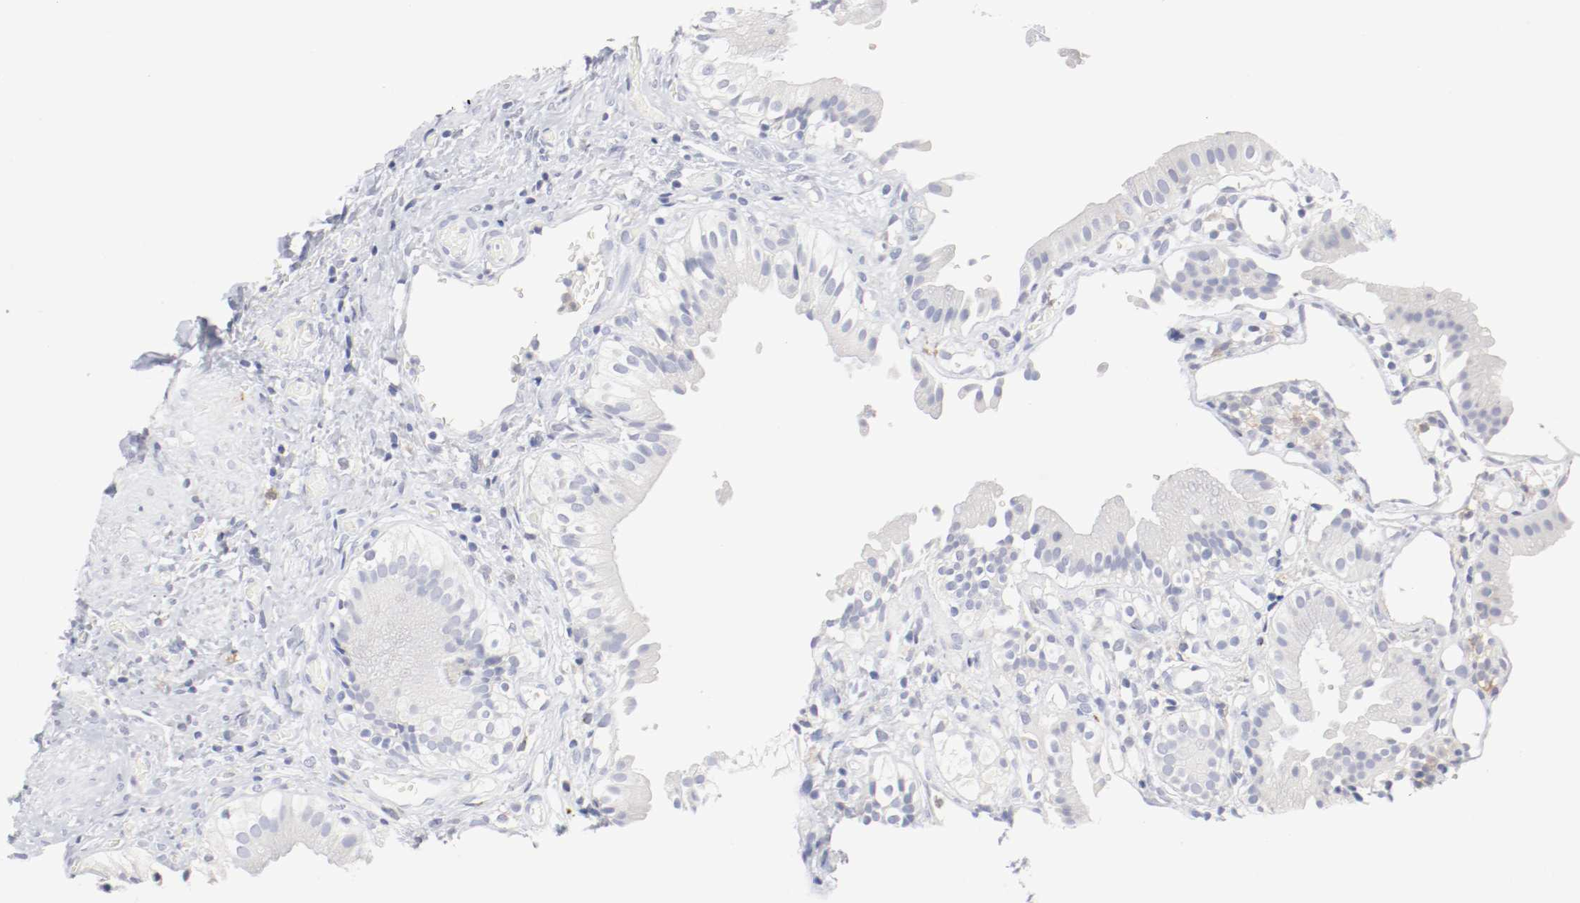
{"staining": {"intensity": "negative", "quantity": "none", "location": "none"}, "tissue": "gallbladder", "cell_type": "Glandular cells", "image_type": "normal", "snomed": [{"axis": "morphology", "description": "Normal tissue, NOS"}, {"axis": "topography", "description": "Gallbladder"}], "caption": "Human gallbladder stained for a protein using immunohistochemistry (IHC) shows no staining in glandular cells.", "gene": "ITGAX", "patient": {"sex": "male", "age": 65}}